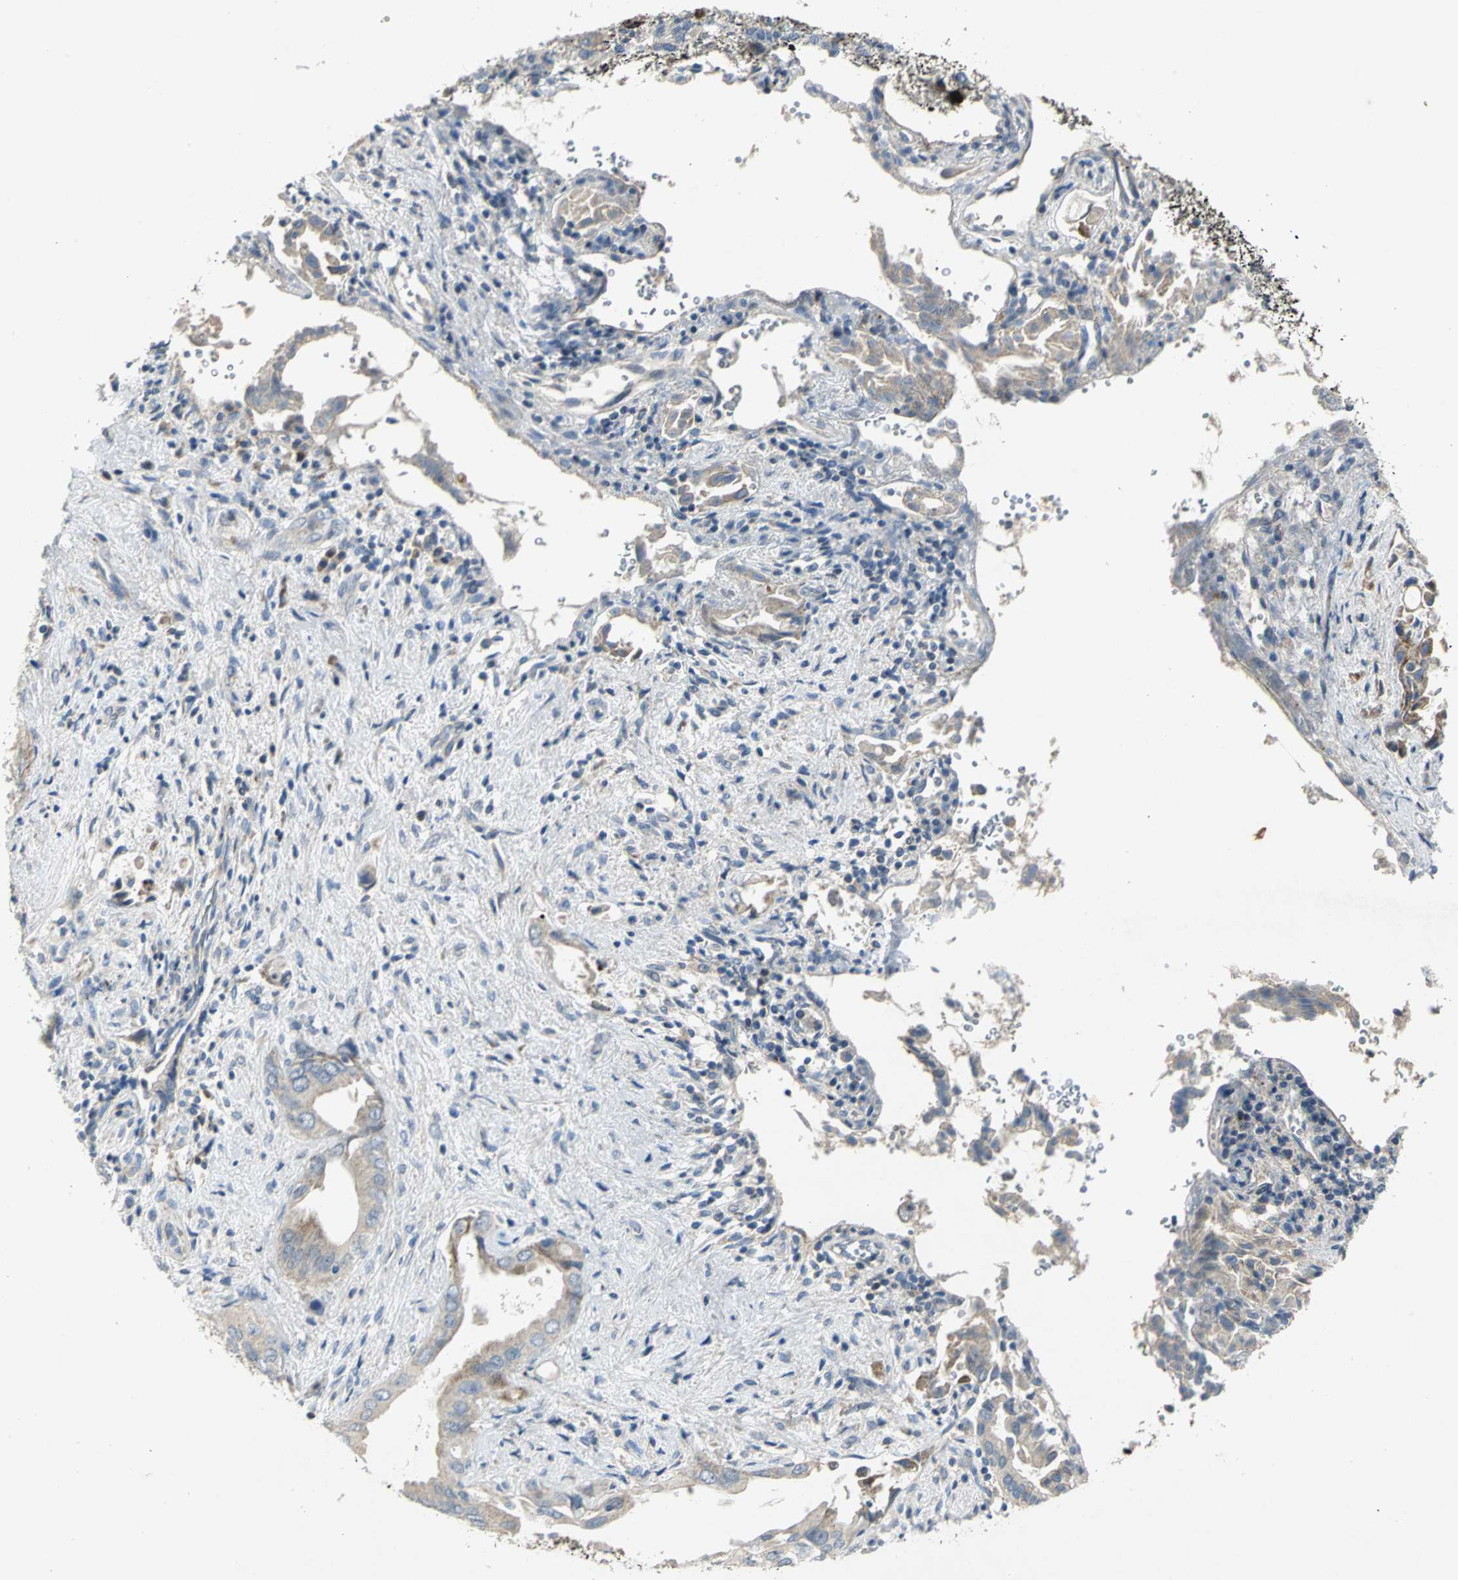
{"staining": {"intensity": "weak", "quantity": ">75%", "location": "cytoplasmic/membranous"}, "tissue": "liver cancer", "cell_type": "Tumor cells", "image_type": "cancer", "snomed": [{"axis": "morphology", "description": "Cholangiocarcinoma"}, {"axis": "topography", "description": "Liver"}], "caption": "Liver cancer (cholangiocarcinoma) was stained to show a protein in brown. There is low levels of weak cytoplasmic/membranous staining in approximately >75% of tumor cells.", "gene": "SPPL2B", "patient": {"sex": "male", "age": 58}}